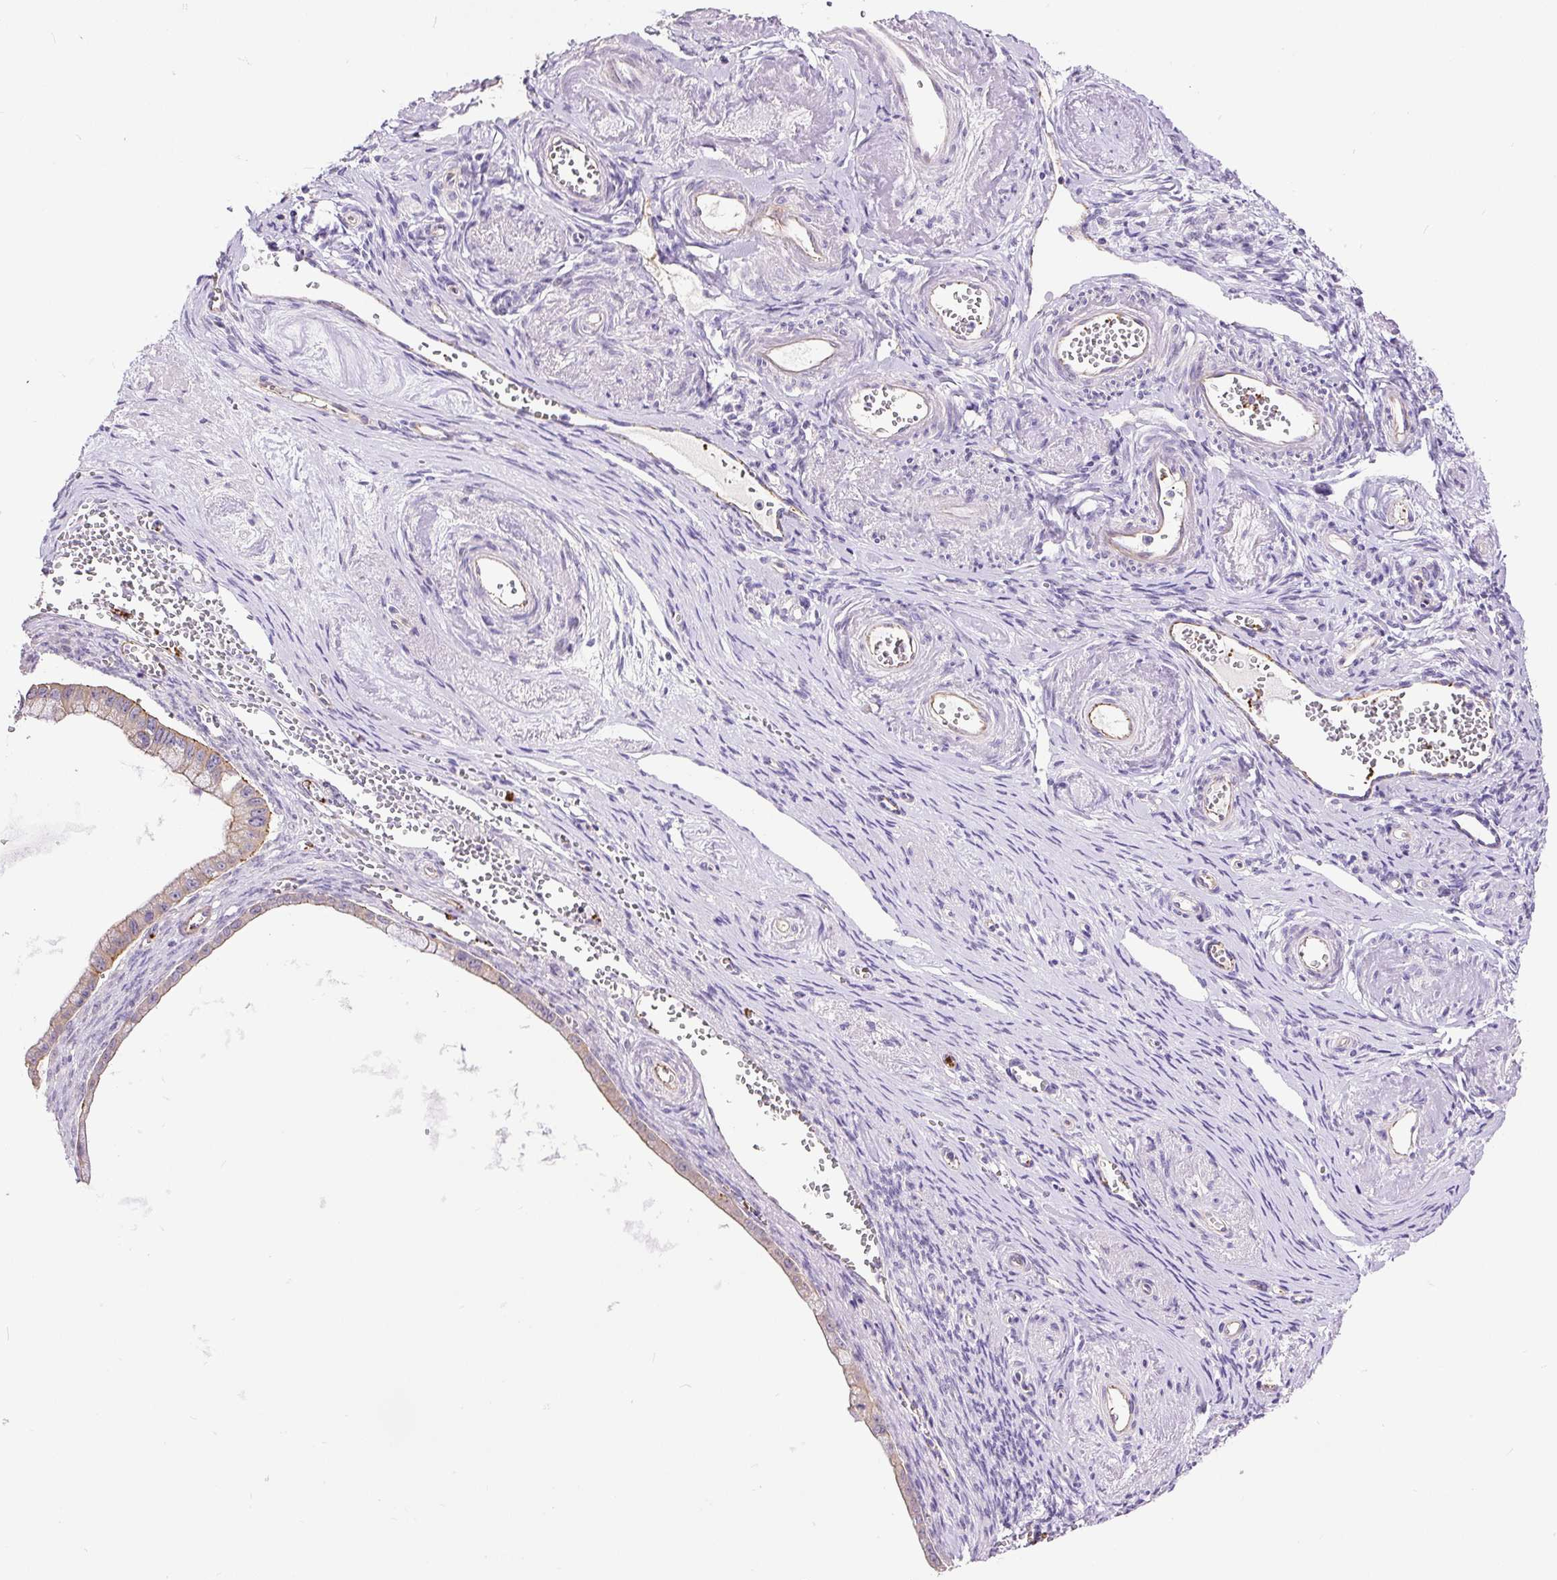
{"staining": {"intensity": "moderate", "quantity": "<25%", "location": "cytoplasmic/membranous"}, "tissue": "ovarian cancer", "cell_type": "Tumor cells", "image_type": "cancer", "snomed": [{"axis": "morphology", "description": "Cystadenocarcinoma, mucinous, NOS"}, {"axis": "topography", "description": "Ovary"}], "caption": "Ovarian mucinous cystadenocarcinoma stained for a protein (brown) demonstrates moderate cytoplasmic/membranous positive expression in about <25% of tumor cells.", "gene": "MAGEB16", "patient": {"sex": "female", "age": 59}}